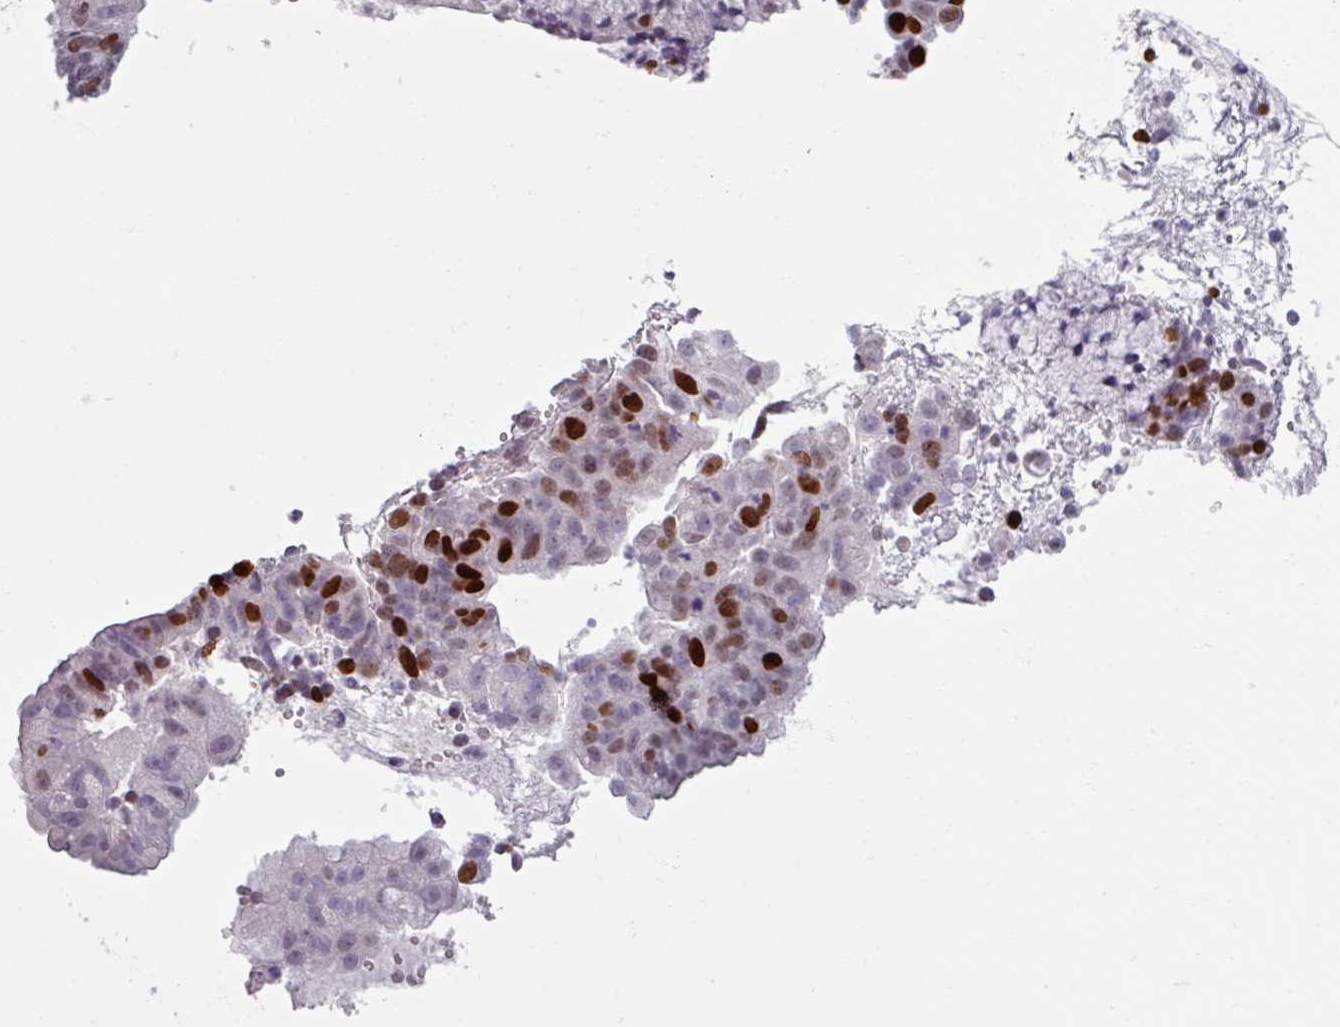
{"staining": {"intensity": "strong", "quantity": "25%-75%", "location": "nuclear"}, "tissue": "endometrial cancer", "cell_type": "Tumor cells", "image_type": "cancer", "snomed": [{"axis": "morphology", "description": "Adenocarcinoma, NOS"}, {"axis": "topography", "description": "Endometrium"}], "caption": "Protein expression analysis of human adenocarcinoma (endometrial) reveals strong nuclear expression in approximately 25%-75% of tumor cells.", "gene": "ATAD2", "patient": {"sex": "female", "age": 76}}